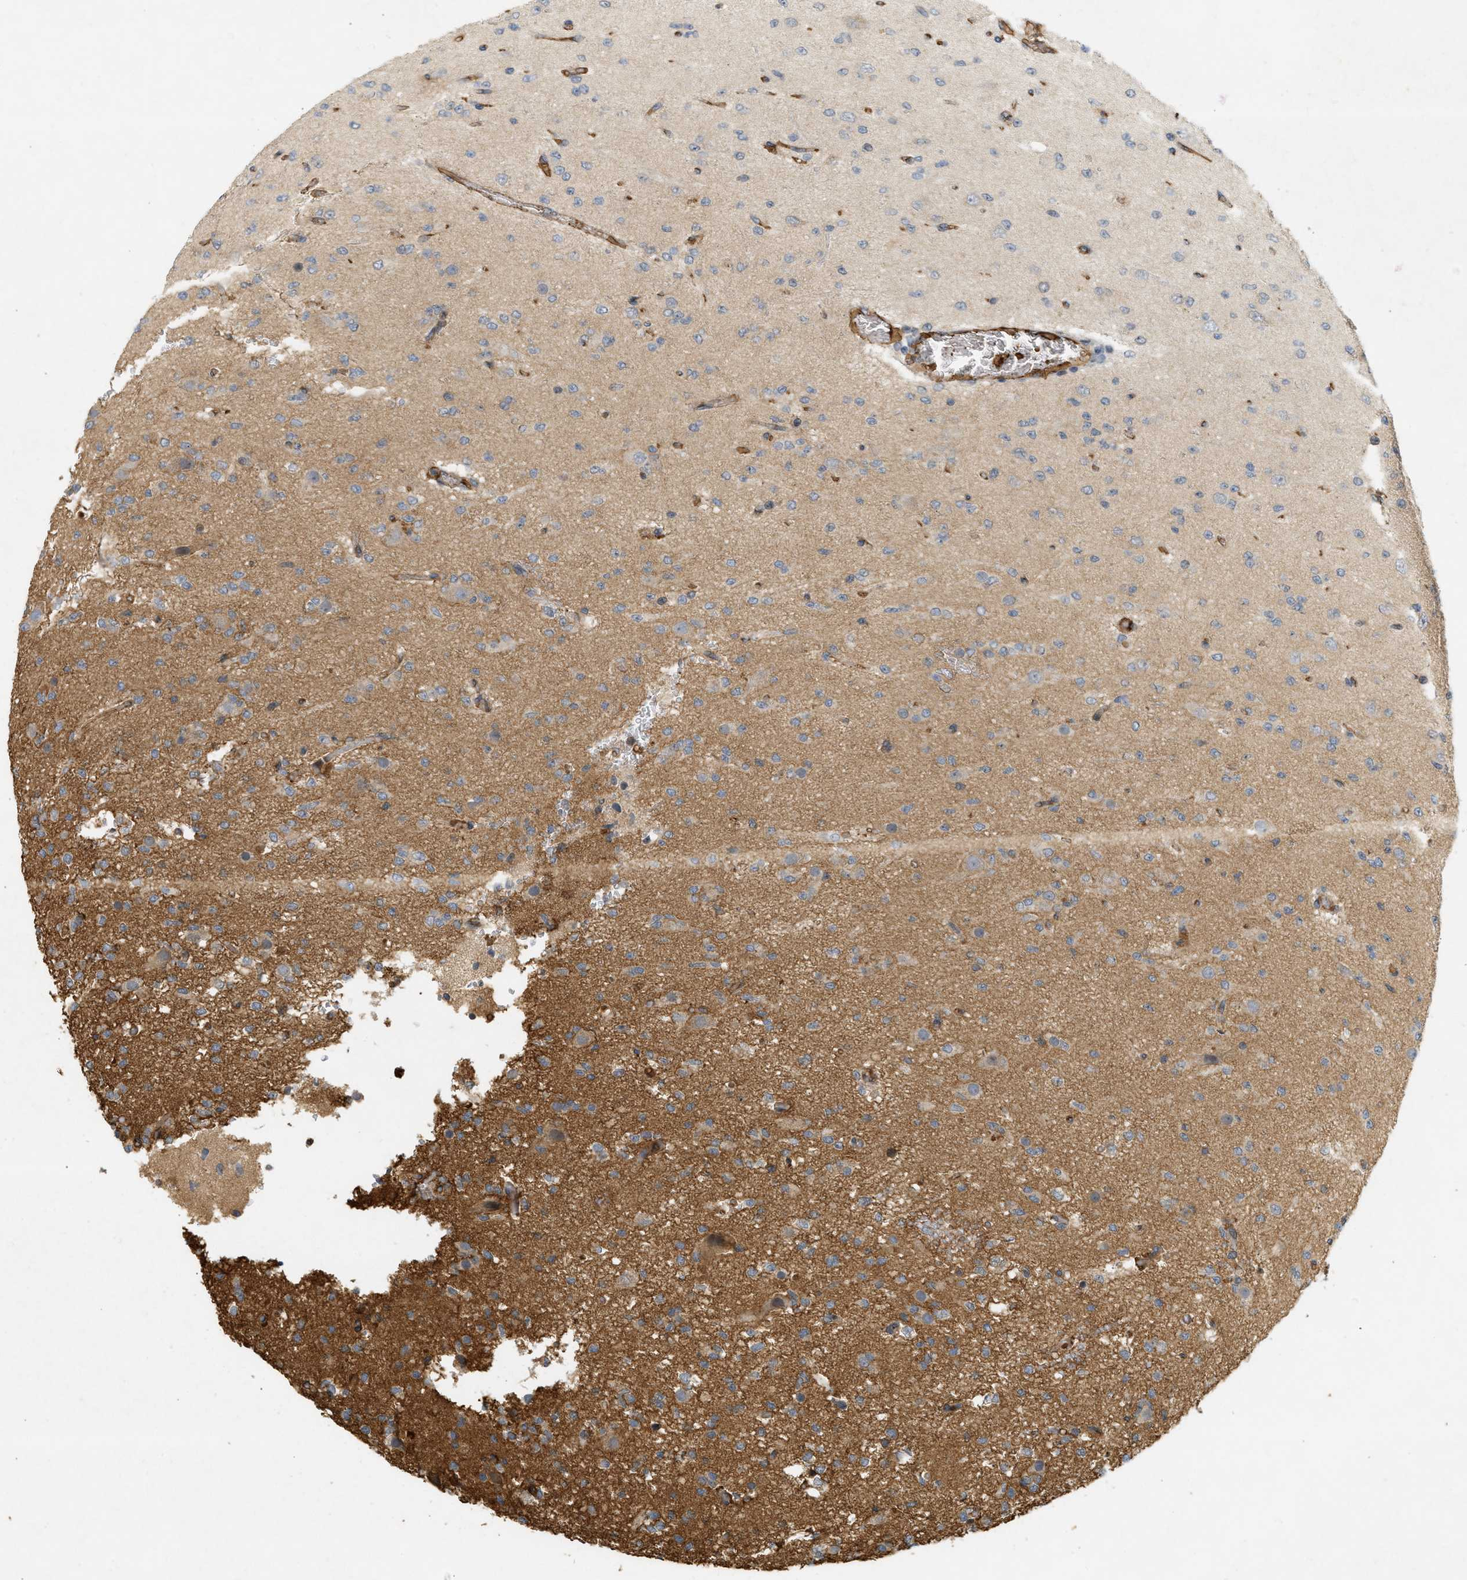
{"staining": {"intensity": "negative", "quantity": "none", "location": "none"}, "tissue": "glioma", "cell_type": "Tumor cells", "image_type": "cancer", "snomed": [{"axis": "morphology", "description": "Glioma, malignant, Low grade"}, {"axis": "topography", "description": "Brain"}], "caption": "This is a photomicrograph of immunohistochemistry (IHC) staining of low-grade glioma (malignant), which shows no expression in tumor cells.", "gene": "F8", "patient": {"sex": "male", "age": 38}}